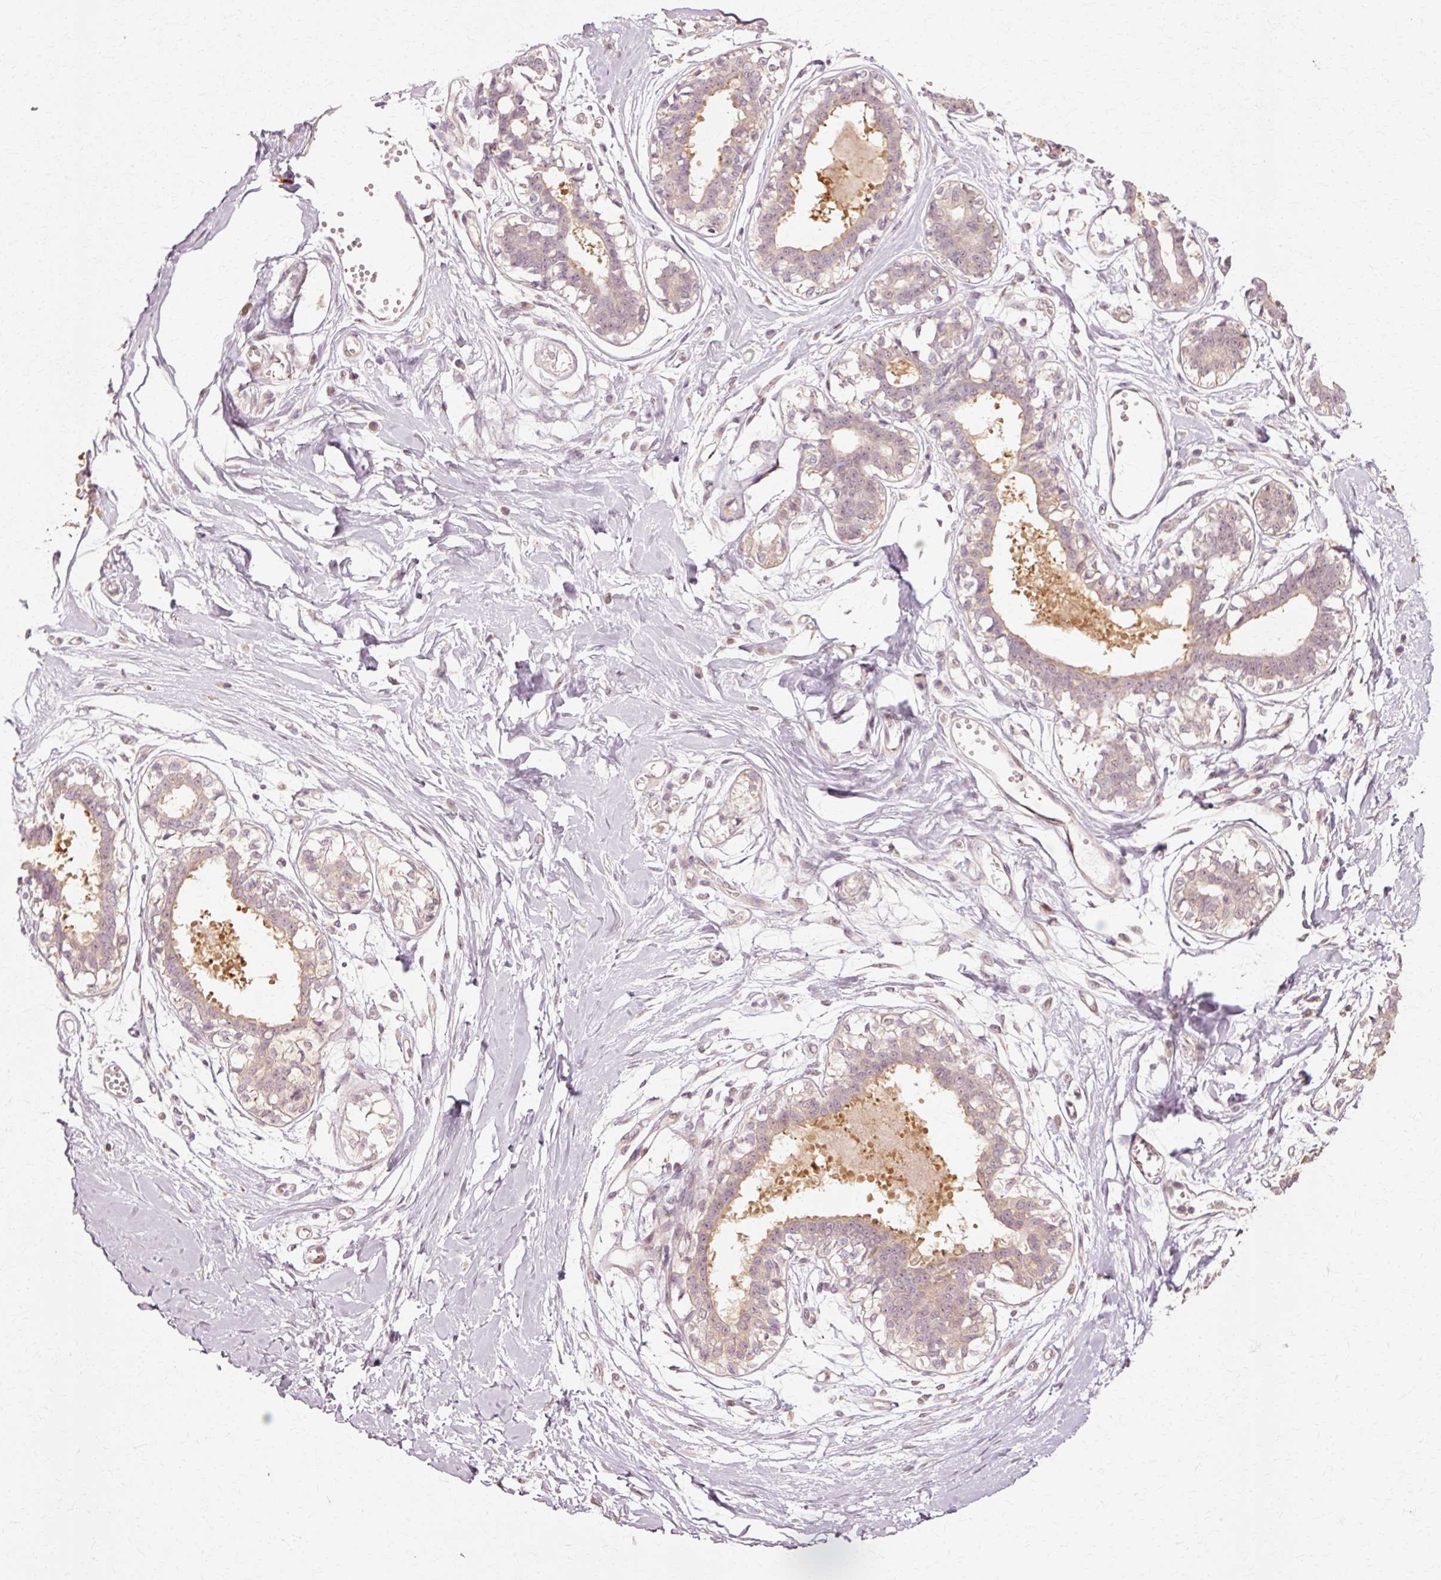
{"staining": {"intensity": "negative", "quantity": "none", "location": "none"}, "tissue": "breast", "cell_type": "Adipocytes", "image_type": "normal", "snomed": [{"axis": "morphology", "description": "Normal tissue, NOS"}, {"axis": "topography", "description": "Breast"}], "caption": "IHC histopathology image of normal breast stained for a protein (brown), which displays no expression in adipocytes.", "gene": "RGPD5", "patient": {"sex": "female", "age": 45}}